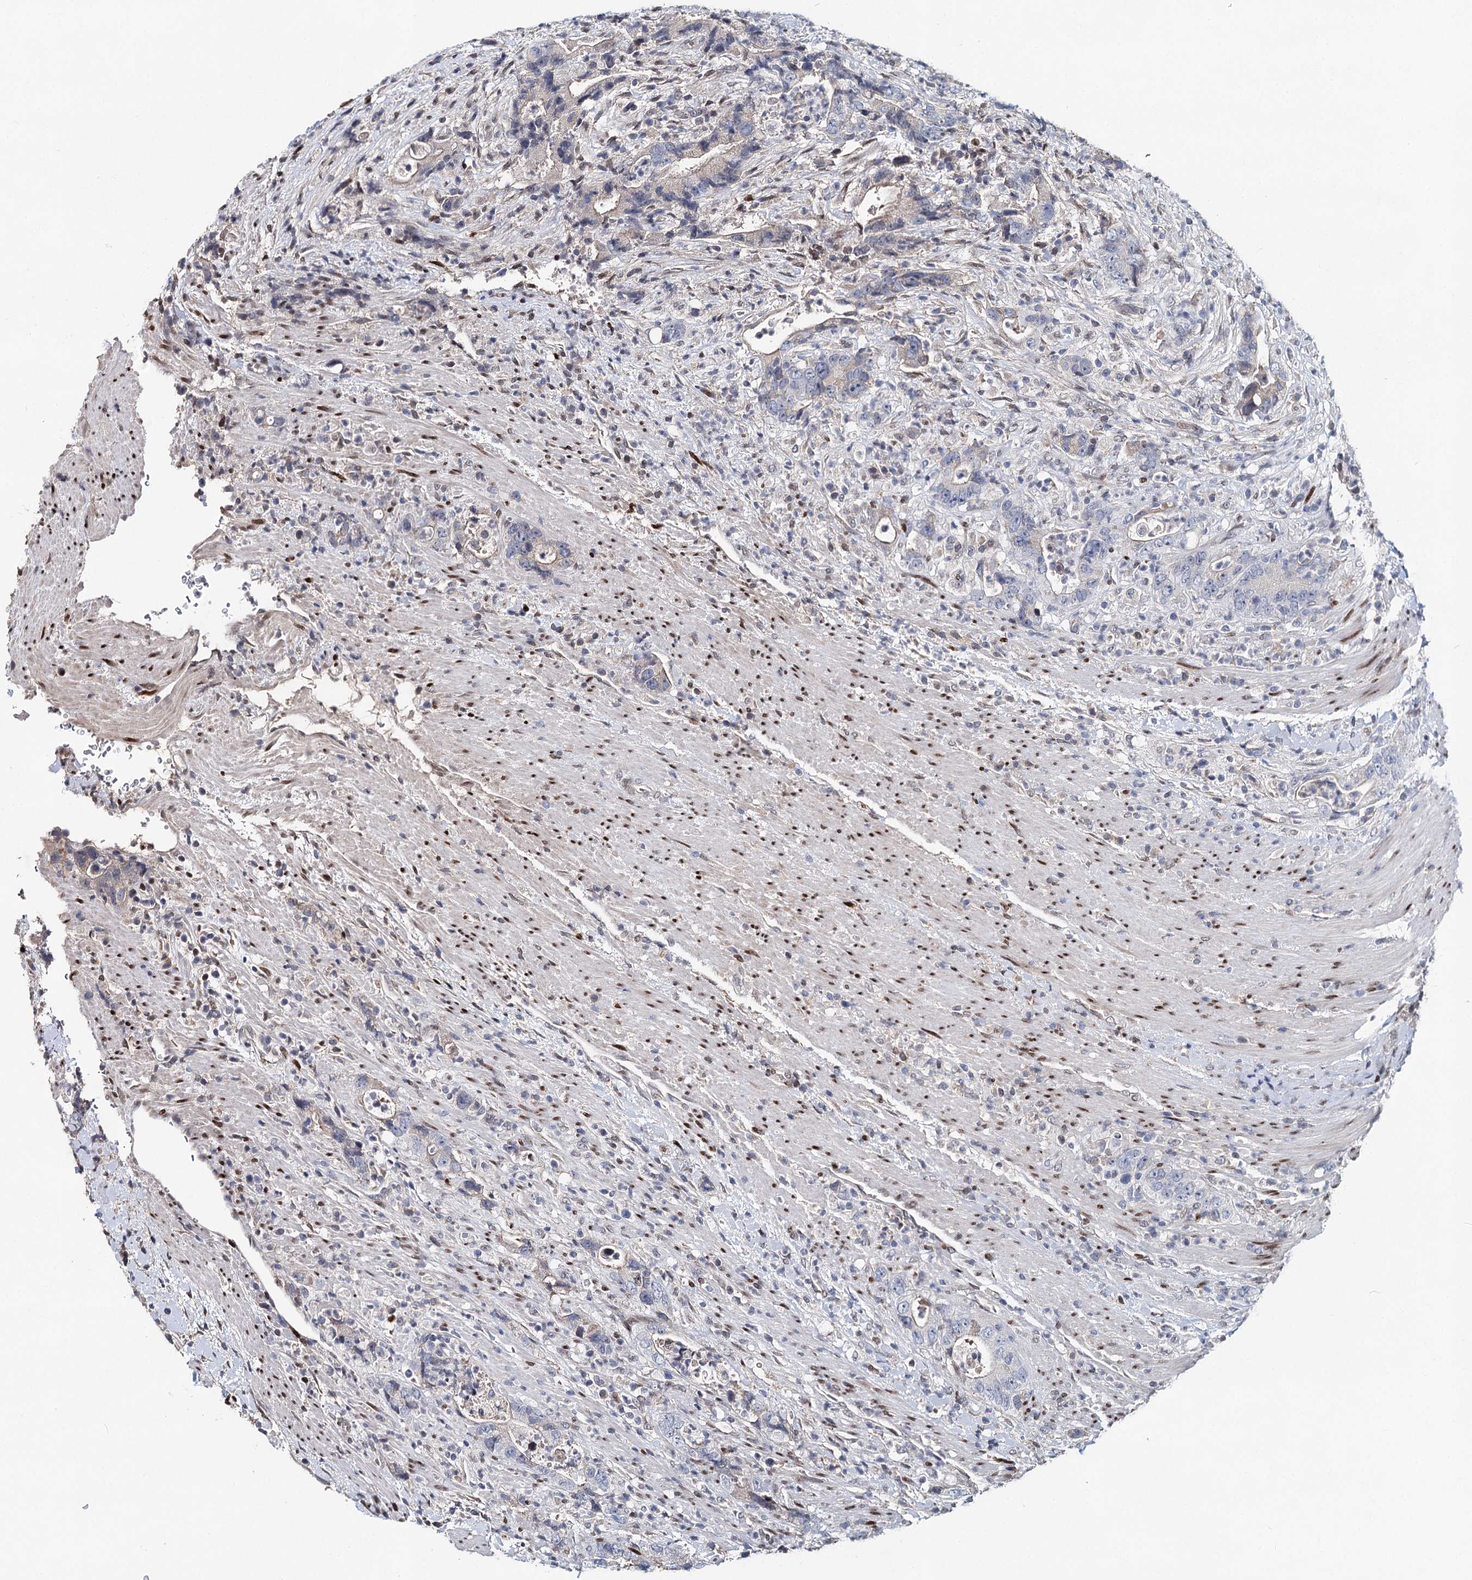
{"staining": {"intensity": "negative", "quantity": "none", "location": "none"}, "tissue": "colorectal cancer", "cell_type": "Tumor cells", "image_type": "cancer", "snomed": [{"axis": "morphology", "description": "Adenocarcinoma, NOS"}, {"axis": "topography", "description": "Colon"}], "caption": "The photomicrograph exhibits no significant expression in tumor cells of adenocarcinoma (colorectal).", "gene": "FRMD4A", "patient": {"sex": "female", "age": 75}}